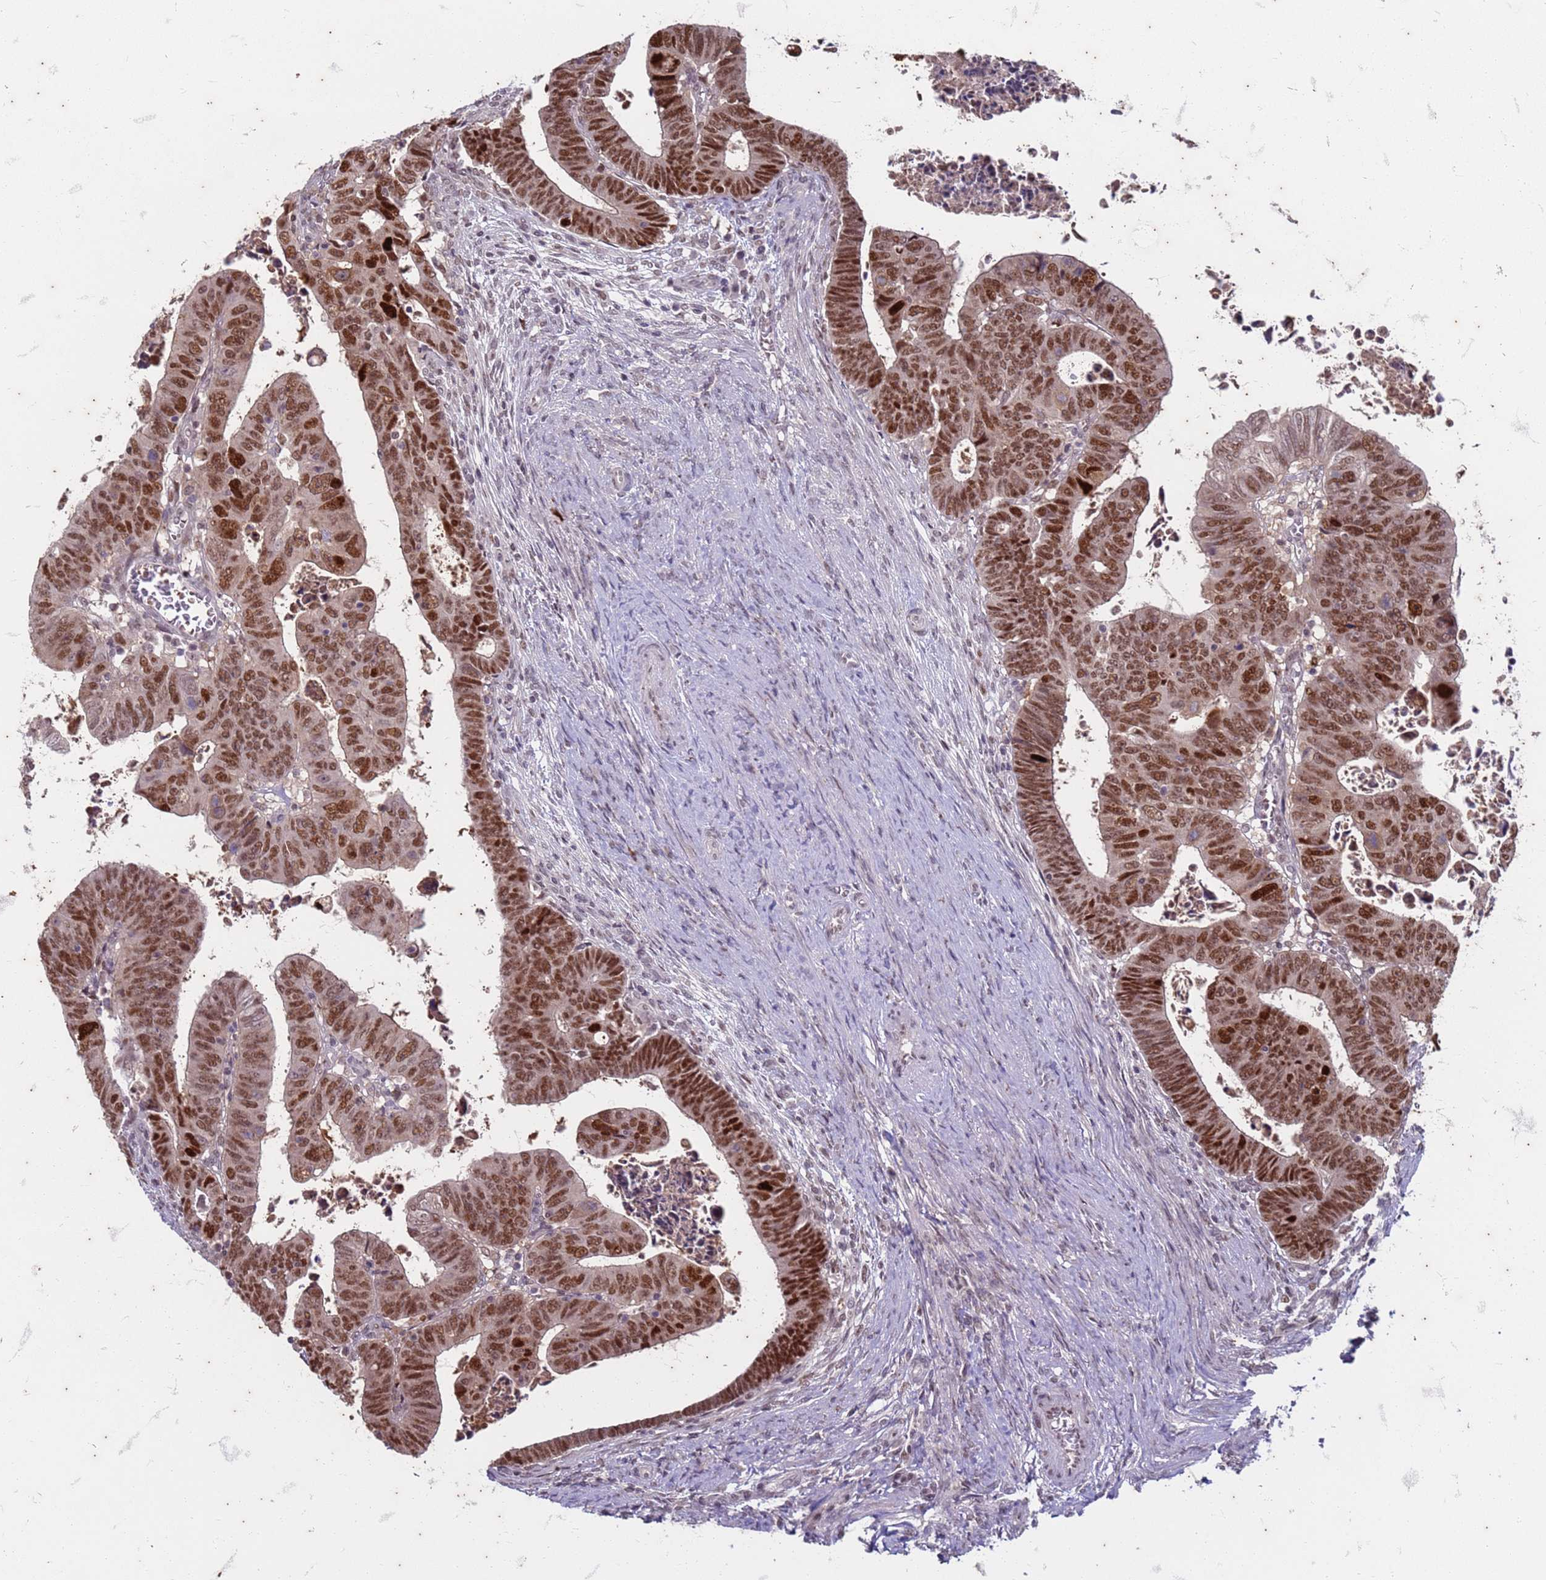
{"staining": {"intensity": "moderate", "quantity": ">75%", "location": "nuclear"}, "tissue": "colorectal cancer", "cell_type": "Tumor cells", "image_type": "cancer", "snomed": [{"axis": "morphology", "description": "Normal tissue, NOS"}, {"axis": "morphology", "description": "Adenocarcinoma, NOS"}, {"axis": "topography", "description": "Rectum"}], "caption": "Protein analysis of adenocarcinoma (colorectal) tissue shows moderate nuclear expression in about >75% of tumor cells. (brown staining indicates protein expression, while blue staining denotes nuclei).", "gene": "TRMT6", "patient": {"sex": "female", "age": 65}}